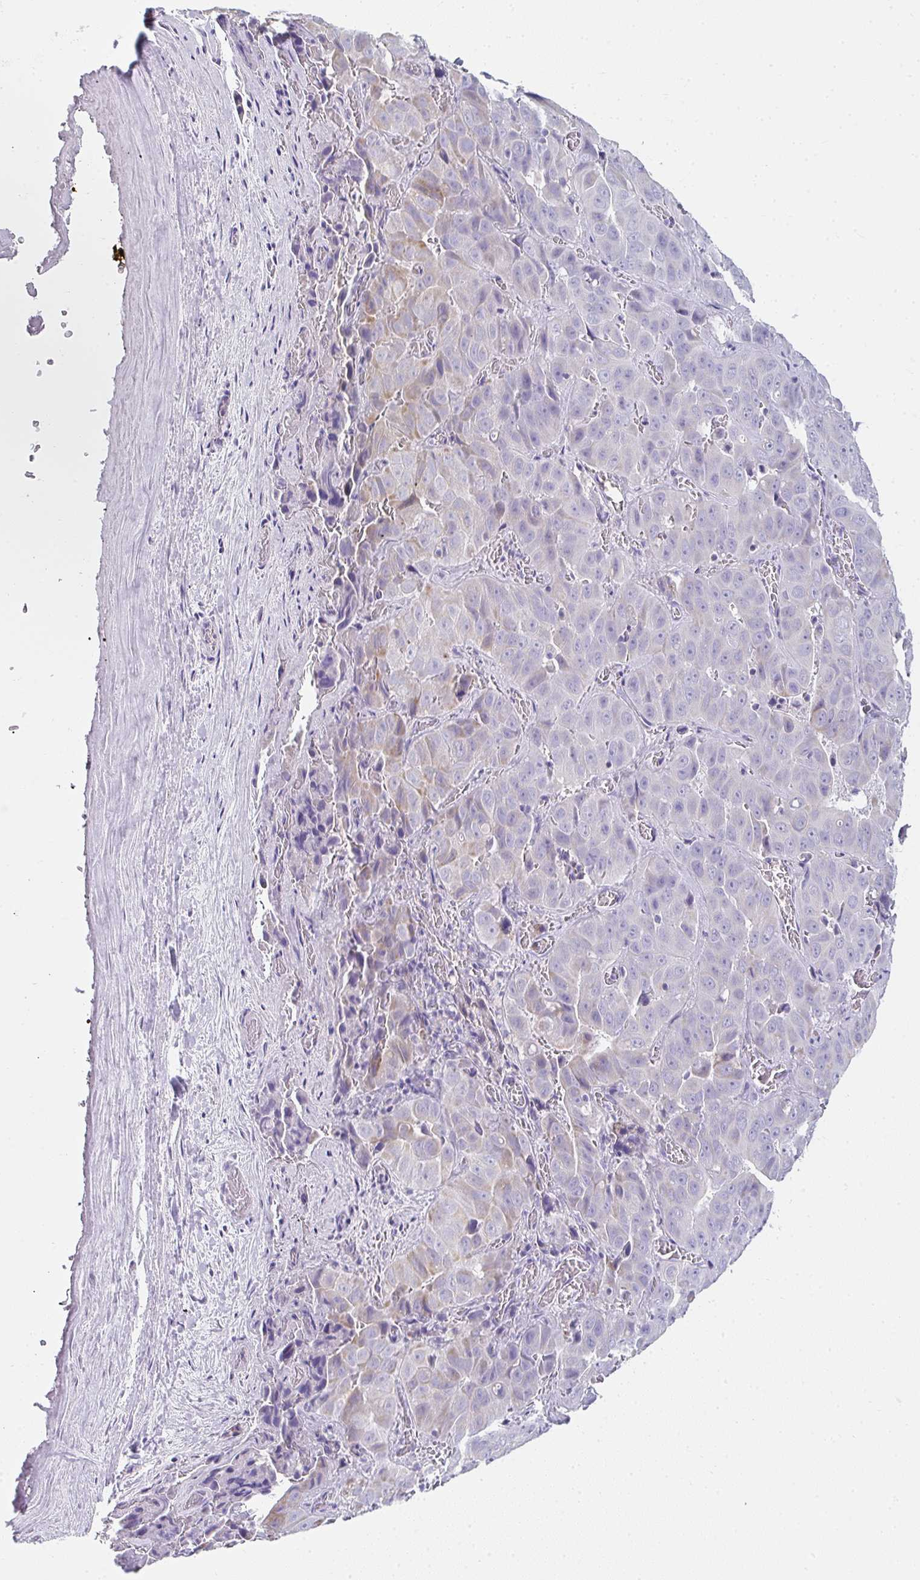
{"staining": {"intensity": "weak", "quantity": "<25%", "location": "cytoplasmic/membranous"}, "tissue": "liver cancer", "cell_type": "Tumor cells", "image_type": "cancer", "snomed": [{"axis": "morphology", "description": "Cholangiocarcinoma"}, {"axis": "topography", "description": "Liver"}], "caption": "There is no significant expression in tumor cells of liver cancer (cholangiocarcinoma). Brightfield microscopy of immunohistochemistry stained with DAB (brown) and hematoxylin (blue), captured at high magnification.", "gene": "RLF", "patient": {"sex": "female", "age": 52}}